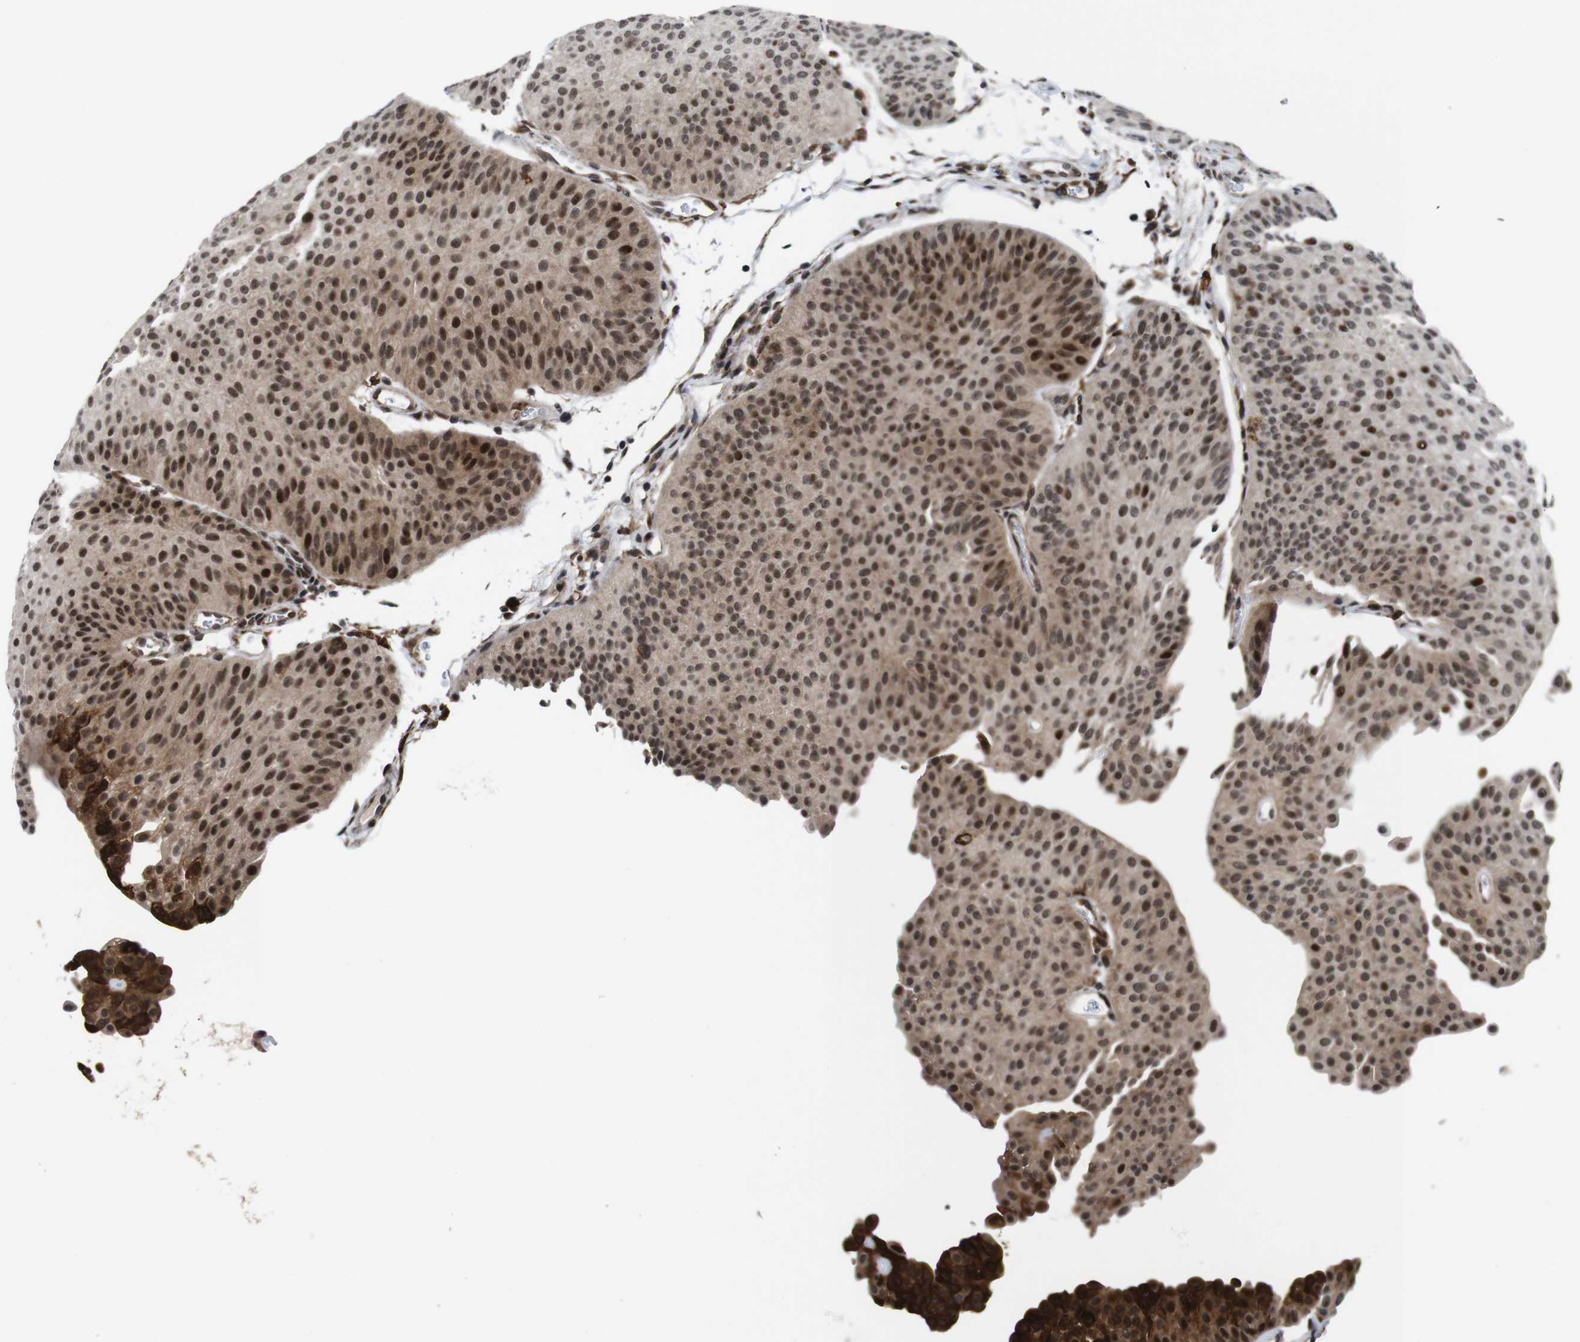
{"staining": {"intensity": "strong", "quantity": ">75%", "location": "cytoplasmic/membranous,nuclear"}, "tissue": "urothelial cancer", "cell_type": "Tumor cells", "image_type": "cancer", "snomed": [{"axis": "morphology", "description": "Urothelial carcinoma, Low grade"}, {"axis": "topography", "description": "Urinary bladder"}], "caption": "Human urothelial cancer stained for a protein (brown) shows strong cytoplasmic/membranous and nuclear positive positivity in about >75% of tumor cells.", "gene": "EIF4G1", "patient": {"sex": "female", "age": 60}}